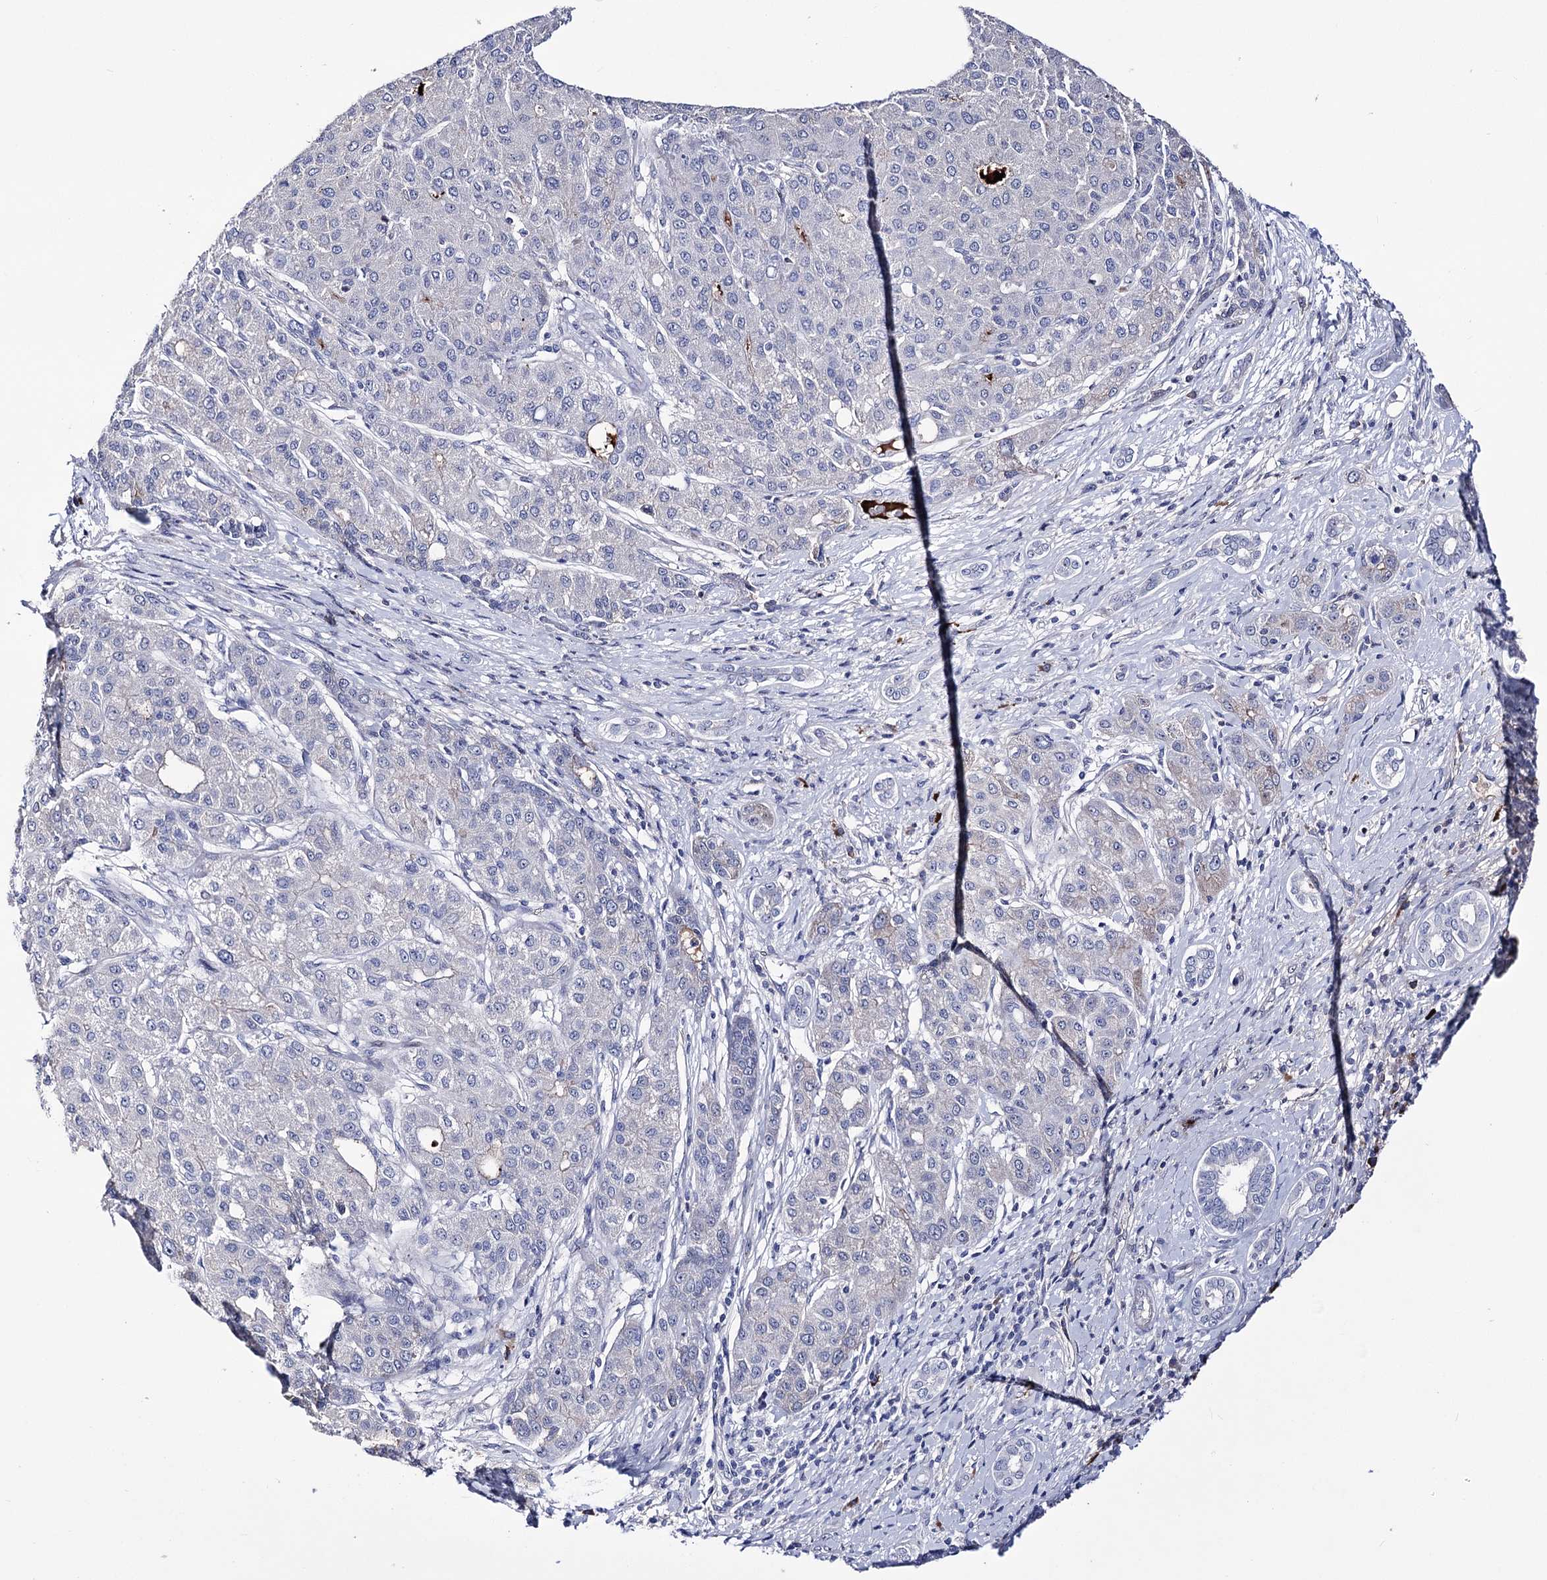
{"staining": {"intensity": "negative", "quantity": "none", "location": "none"}, "tissue": "liver cancer", "cell_type": "Tumor cells", "image_type": "cancer", "snomed": [{"axis": "morphology", "description": "Carcinoma, Hepatocellular, NOS"}, {"axis": "topography", "description": "Liver"}], "caption": "High power microscopy histopathology image of an immunohistochemistry micrograph of liver hepatocellular carcinoma, revealing no significant positivity in tumor cells.", "gene": "PCGF5", "patient": {"sex": "male", "age": 65}}